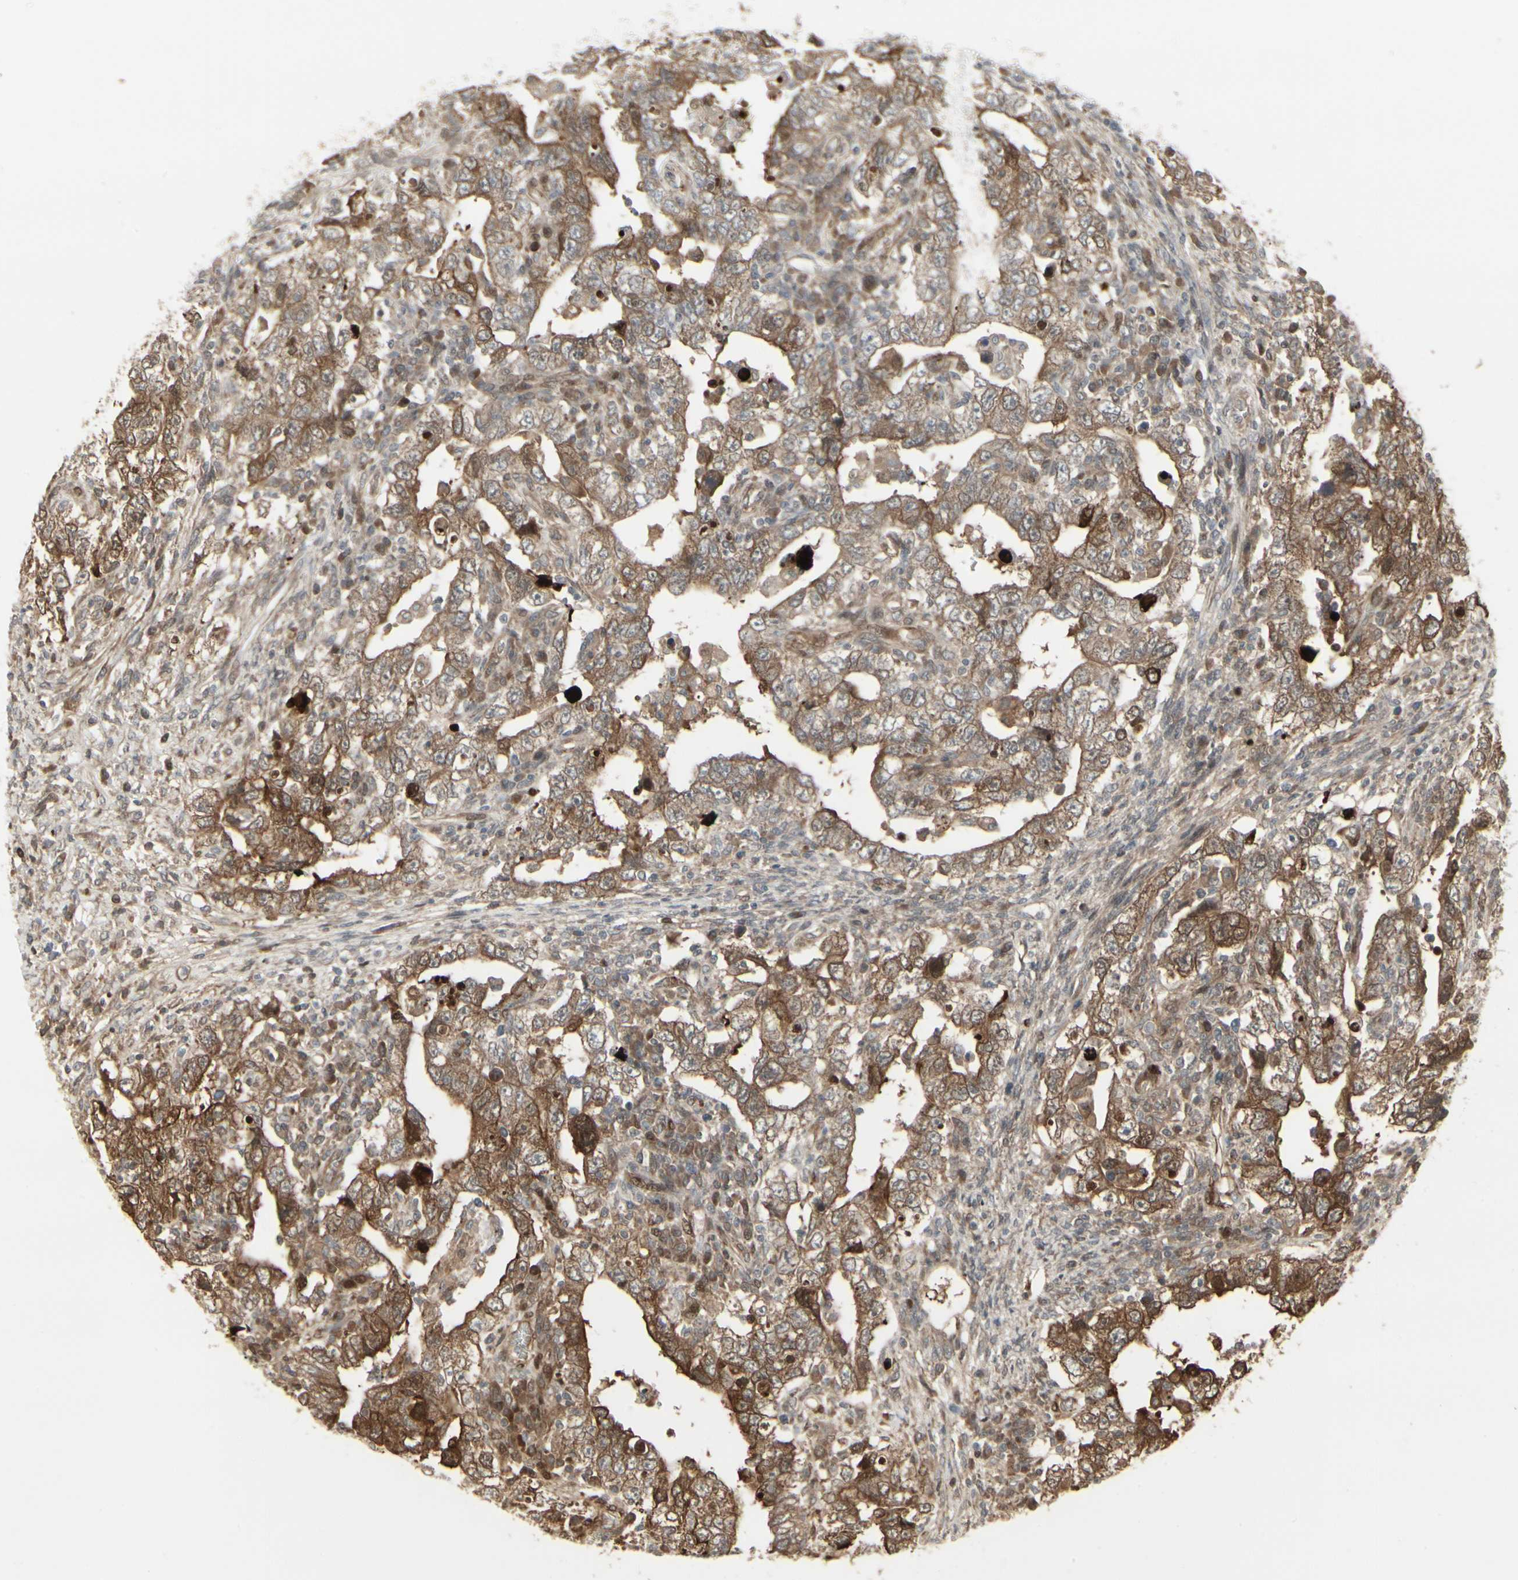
{"staining": {"intensity": "strong", "quantity": ">75%", "location": "cytoplasmic/membranous"}, "tissue": "testis cancer", "cell_type": "Tumor cells", "image_type": "cancer", "snomed": [{"axis": "morphology", "description": "Carcinoma, Embryonal, NOS"}, {"axis": "topography", "description": "Testis"}], "caption": "DAB immunohistochemical staining of embryonal carcinoma (testis) exhibits strong cytoplasmic/membranous protein expression in approximately >75% of tumor cells. Nuclei are stained in blue.", "gene": "IGFBP6", "patient": {"sex": "male", "age": 26}}